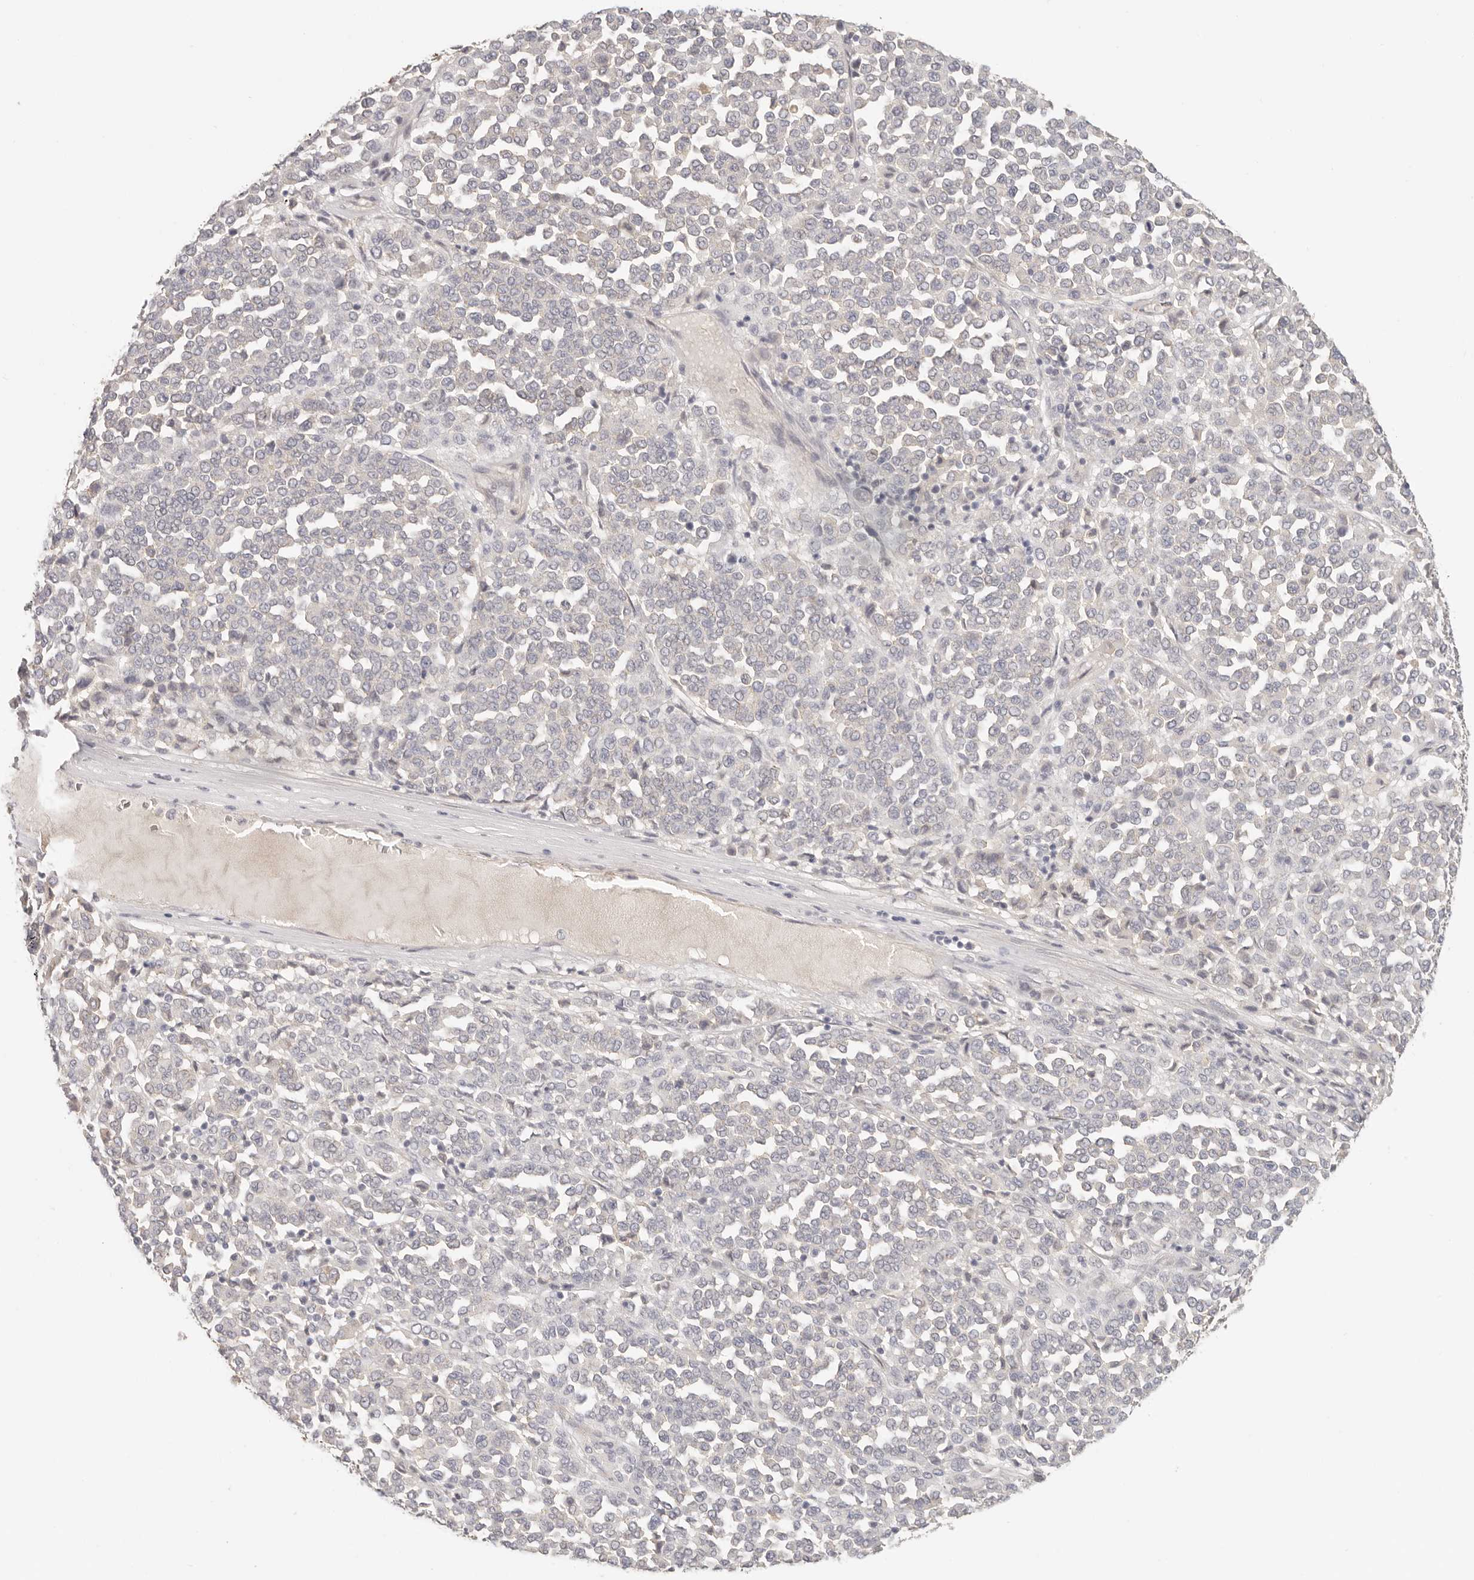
{"staining": {"intensity": "negative", "quantity": "none", "location": "none"}, "tissue": "melanoma", "cell_type": "Tumor cells", "image_type": "cancer", "snomed": [{"axis": "morphology", "description": "Malignant melanoma, Metastatic site"}, {"axis": "topography", "description": "Pancreas"}], "caption": "A high-resolution image shows immunohistochemistry (IHC) staining of melanoma, which exhibits no significant expression in tumor cells. (Brightfield microscopy of DAB immunohistochemistry (IHC) at high magnification).", "gene": "ANXA9", "patient": {"sex": "female", "age": 30}}